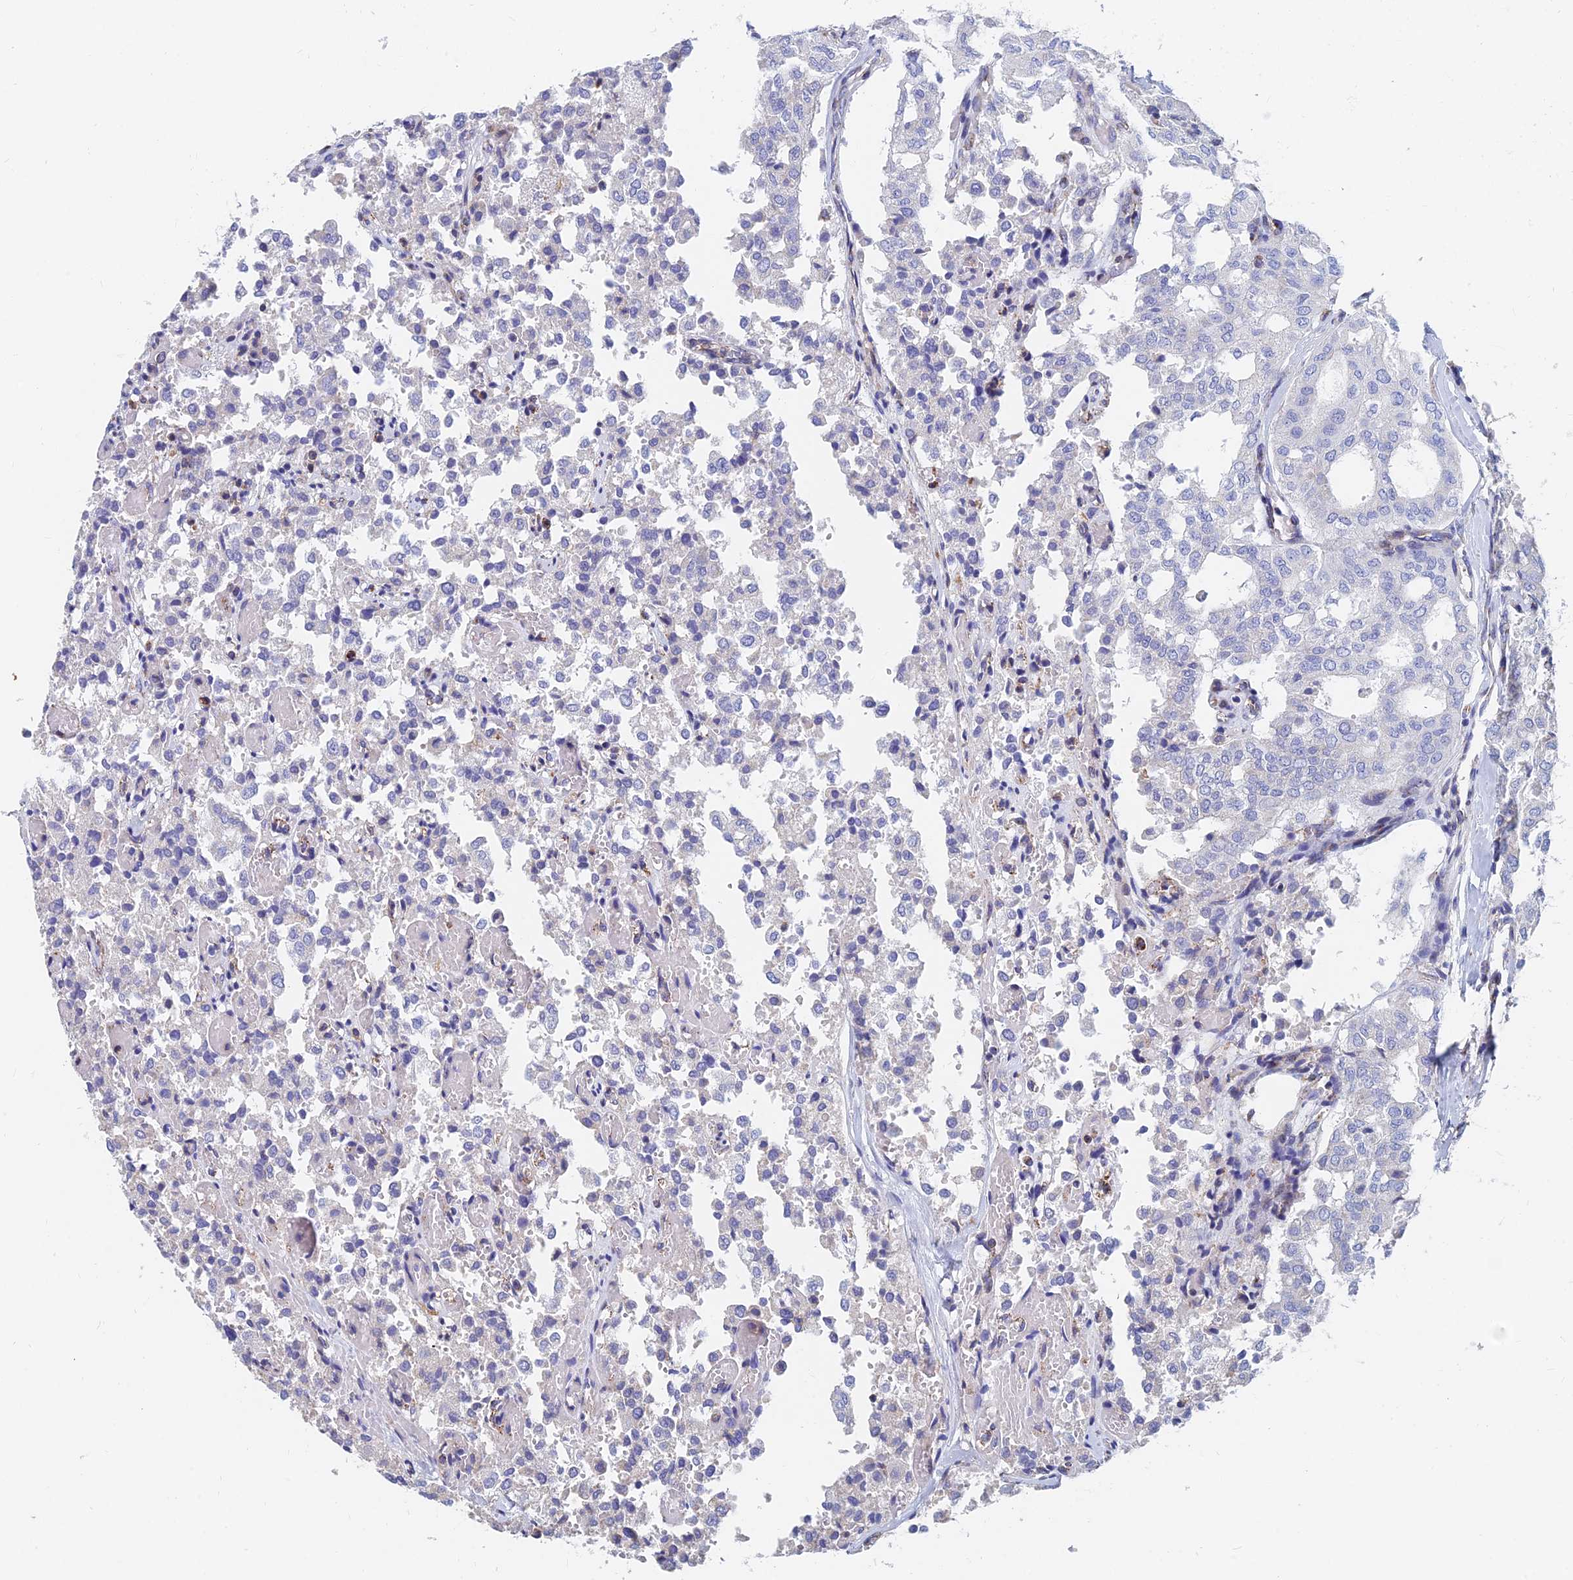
{"staining": {"intensity": "negative", "quantity": "none", "location": "none"}, "tissue": "thyroid cancer", "cell_type": "Tumor cells", "image_type": "cancer", "snomed": [{"axis": "morphology", "description": "Follicular adenoma carcinoma, NOS"}, {"axis": "topography", "description": "Thyroid gland"}], "caption": "Thyroid follicular adenoma carcinoma was stained to show a protein in brown. There is no significant expression in tumor cells.", "gene": "SPNS1", "patient": {"sex": "male", "age": 75}}